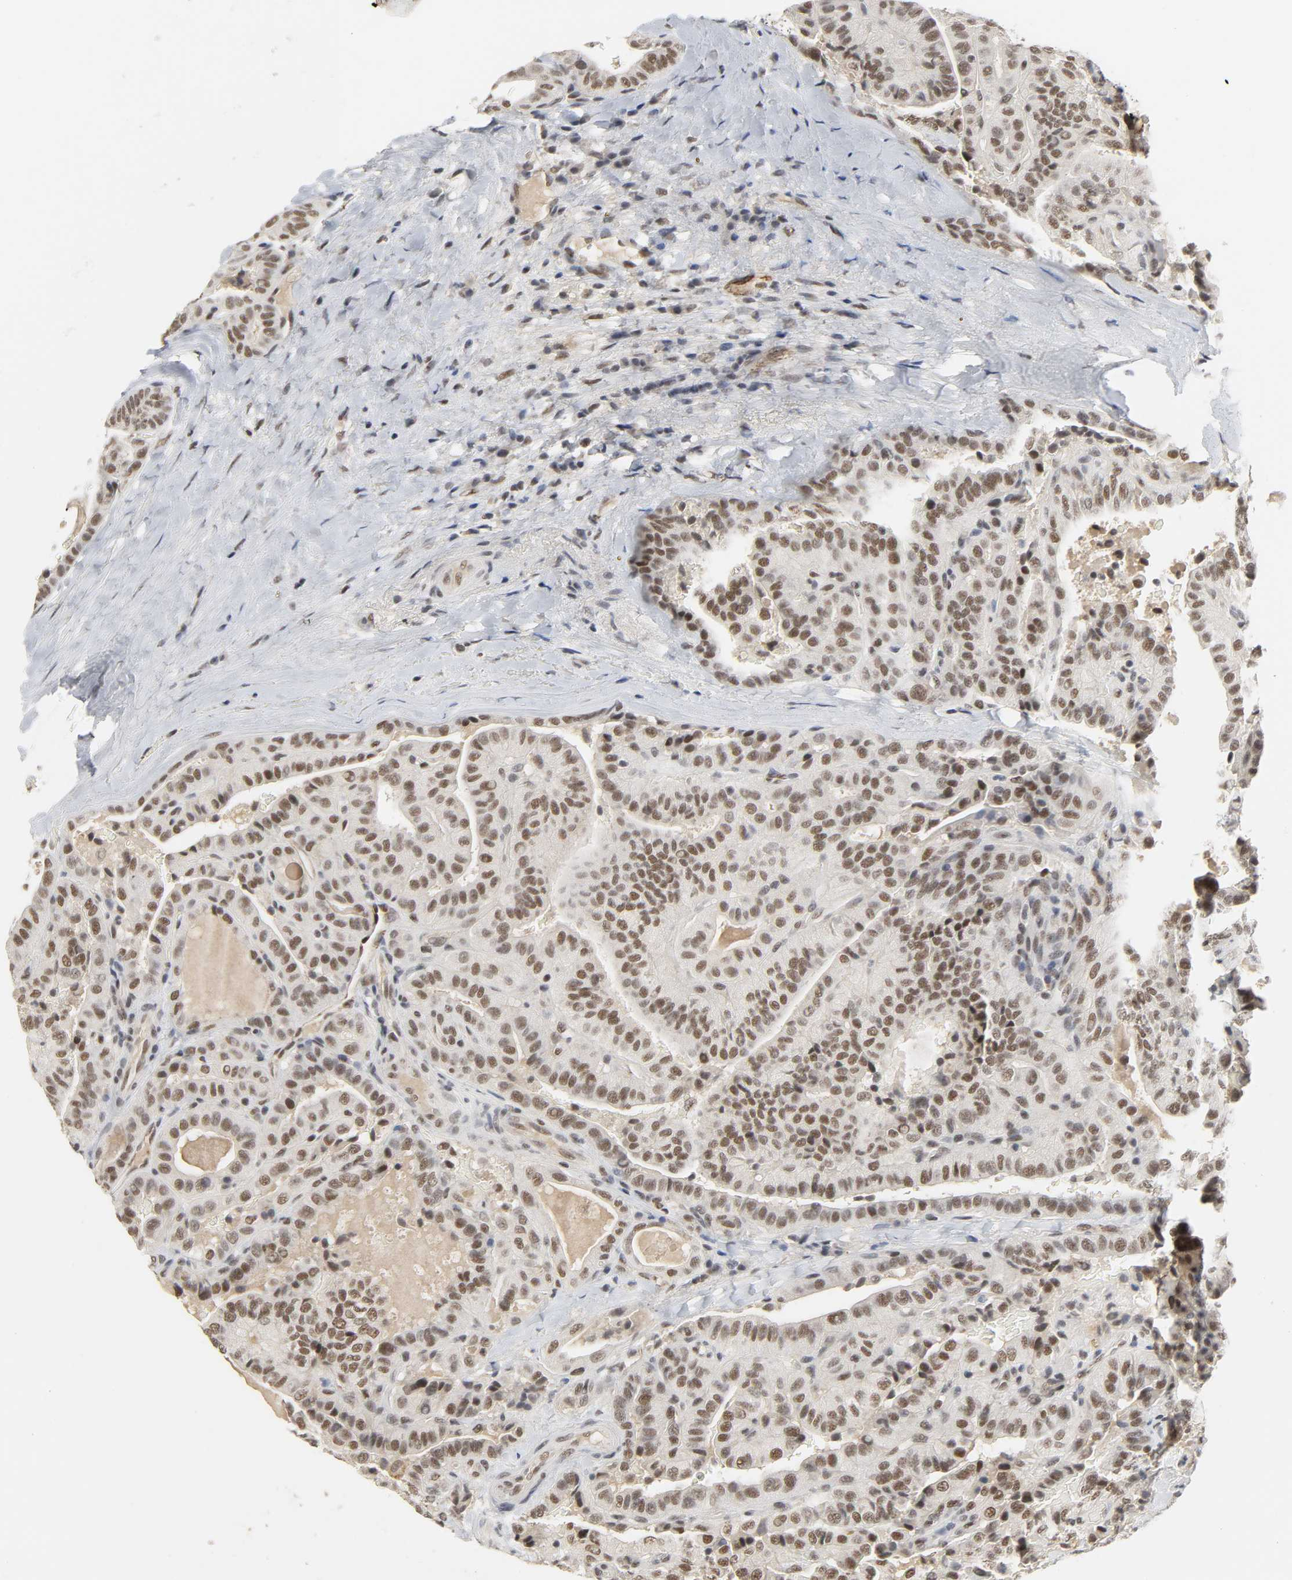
{"staining": {"intensity": "moderate", "quantity": ">75%", "location": "nuclear"}, "tissue": "thyroid cancer", "cell_type": "Tumor cells", "image_type": "cancer", "snomed": [{"axis": "morphology", "description": "Papillary adenocarcinoma, NOS"}, {"axis": "topography", "description": "Thyroid gland"}], "caption": "High-magnification brightfield microscopy of papillary adenocarcinoma (thyroid) stained with DAB (3,3'-diaminobenzidine) (brown) and counterstained with hematoxylin (blue). tumor cells exhibit moderate nuclear staining is appreciated in approximately>75% of cells. (Brightfield microscopy of DAB IHC at high magnification).", "gene": "NCOA6", "patient": {"sex": "male", "age": 77}}